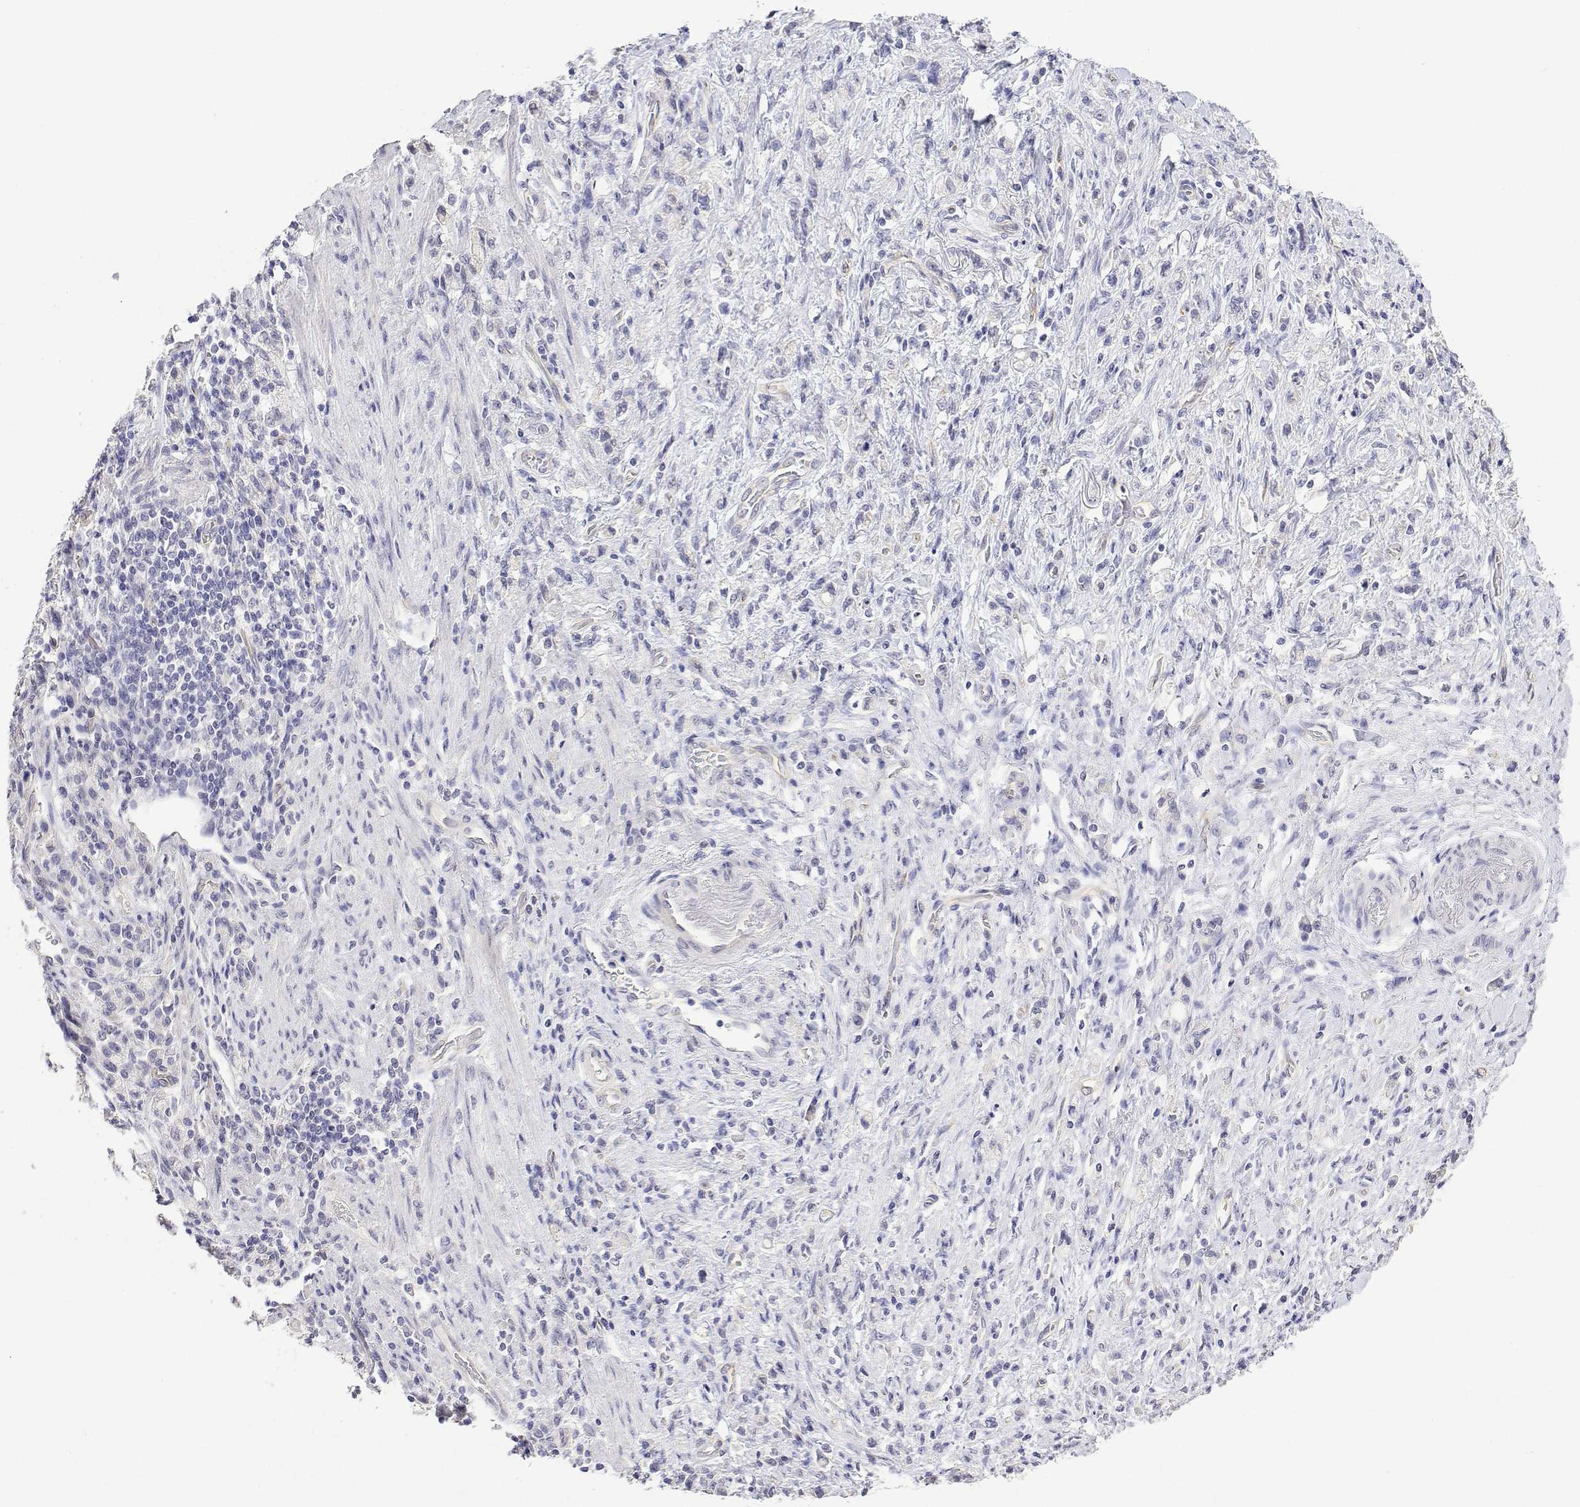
{"staining": {"intensity": "negative", "quantity": "none", "location": "none"}, "tissue": "stomach cancer", "cell_type": "Tumor cells", "image_type": "cancer", "snomed": [{"axis": "morphology", "description": "Adenocarcinoma, NOS"}, {"axis": "topography", "description": "Stomach"}], "caption": "An immunohistochemistry image of stomach adenocarcinoma is shown. There is no staining in tumor cells of stomach adenocarcinoma.", "gene": "PLCB1", "patient": {"sex": "male", "age": 77}}